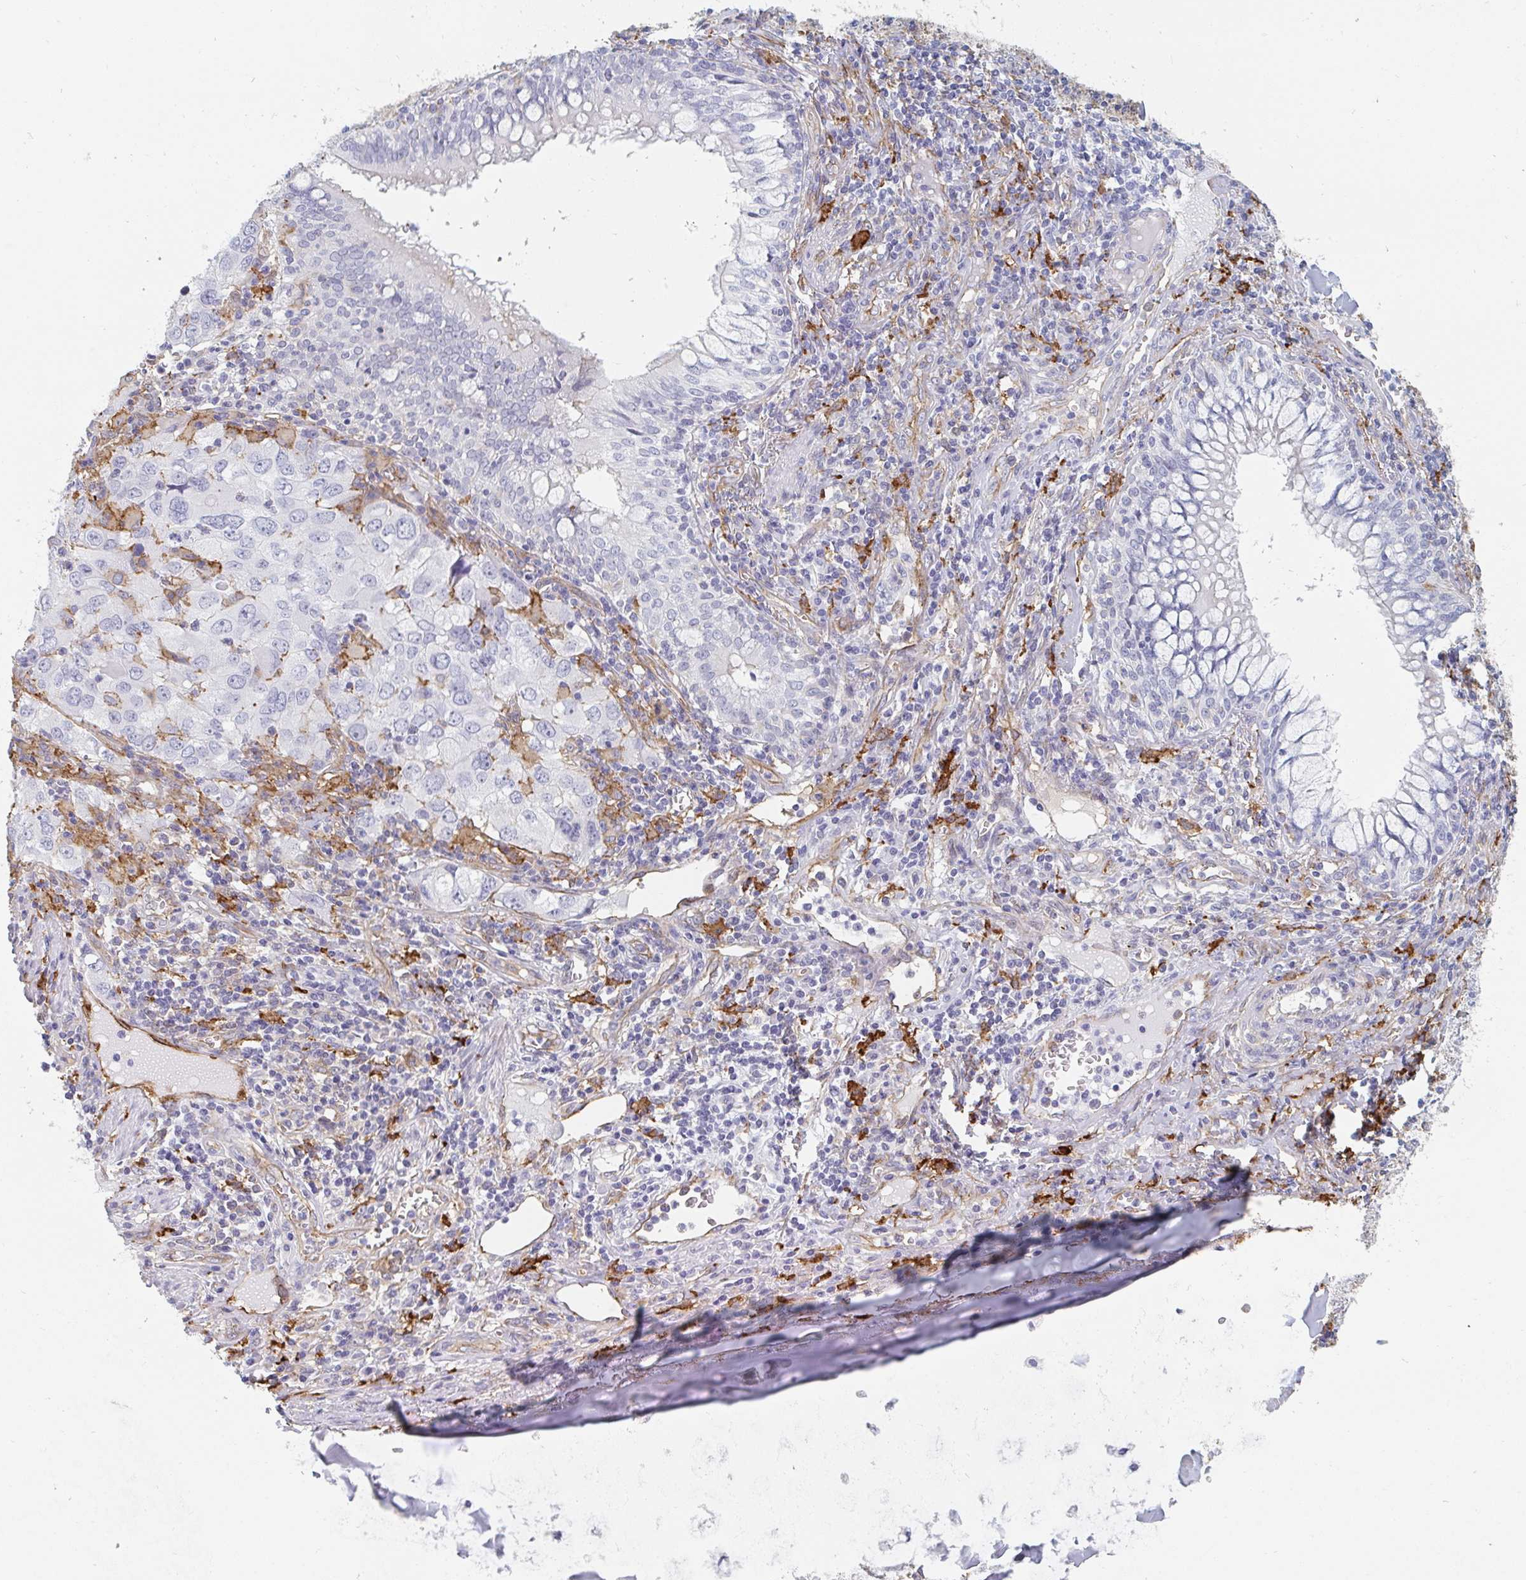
{"staining": {"intensity": "negative", "quantity": "none", "location": "none"}, "tissue": "lung cancer", "cell_type": "Tumor cells", "image_type": "cancer", "snomed": [{"axis": "morphology", "description": "Adenocarcinoma, NOS"}, {"axis": "morphology", "description": "Adenocarcinoma, metastatic, NOS"}, {"axis": "topography", "description": "Lymph node"}, {"axis": "topography", "description": "Lung"}], "caption": "High magnification brightfield microscopy of lung cancer stained with DAB (brown) and counterstained with hematoxylin (blue): tumor cells show no significant expression.", "gene": "DAB2", "patient": {"sex": "female", "age": 42}}